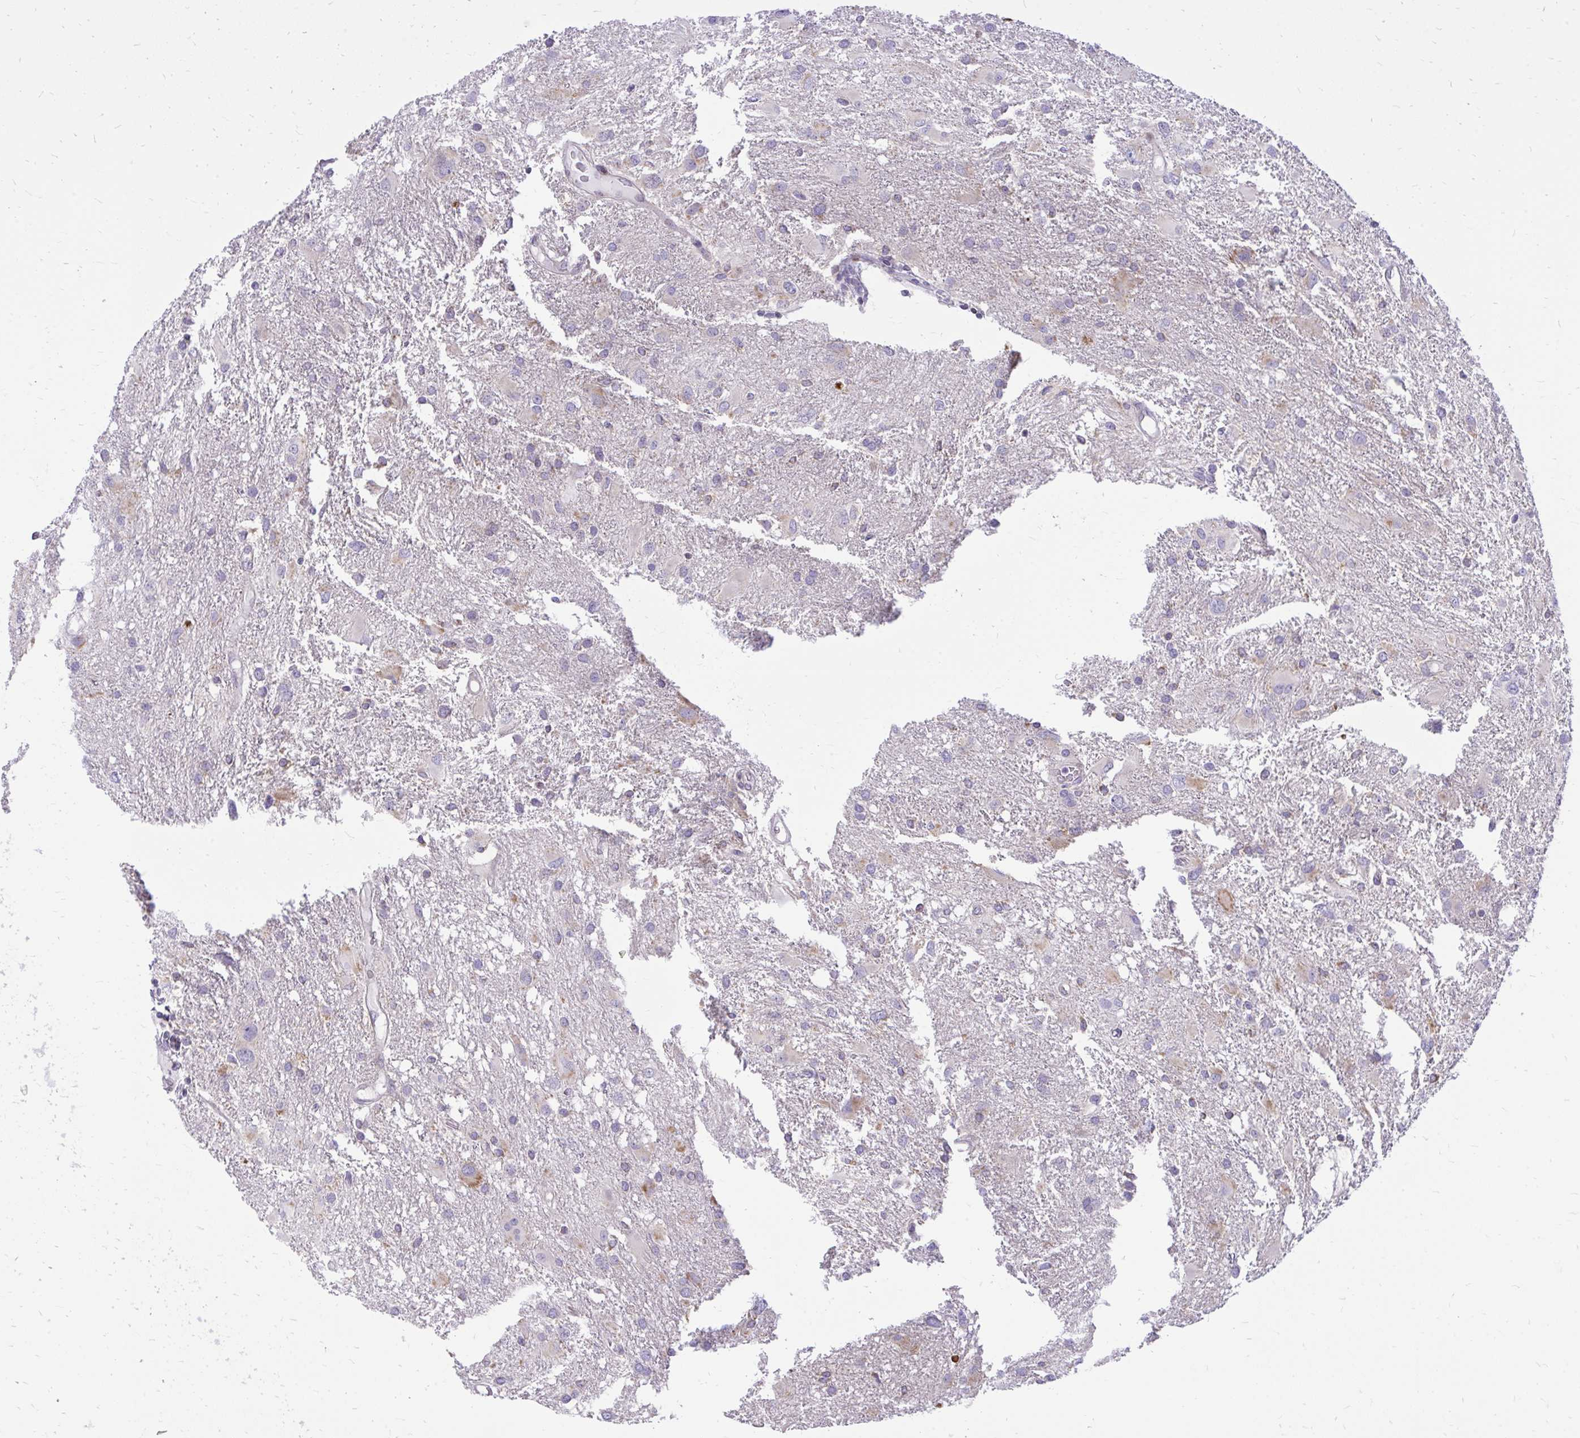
{"staining": {"intensity": "negative", "quantity": "none", "location": "none"}, "tissue": "glioma", "cell_type": "Tumor cells", "image_type": "cancer", "snomed": [{"axis": "morphology", "description": "Glioma, malignant, High grade"}, {"axis": "topography", "description": "Brain"}], "caption": "This is a histopathology image of immunohistochemistry staining of glioma, which shows no positivity in tumor cells.", "gene": "RPS6KA2", "patient": {"sex": "male", "age": 53}}